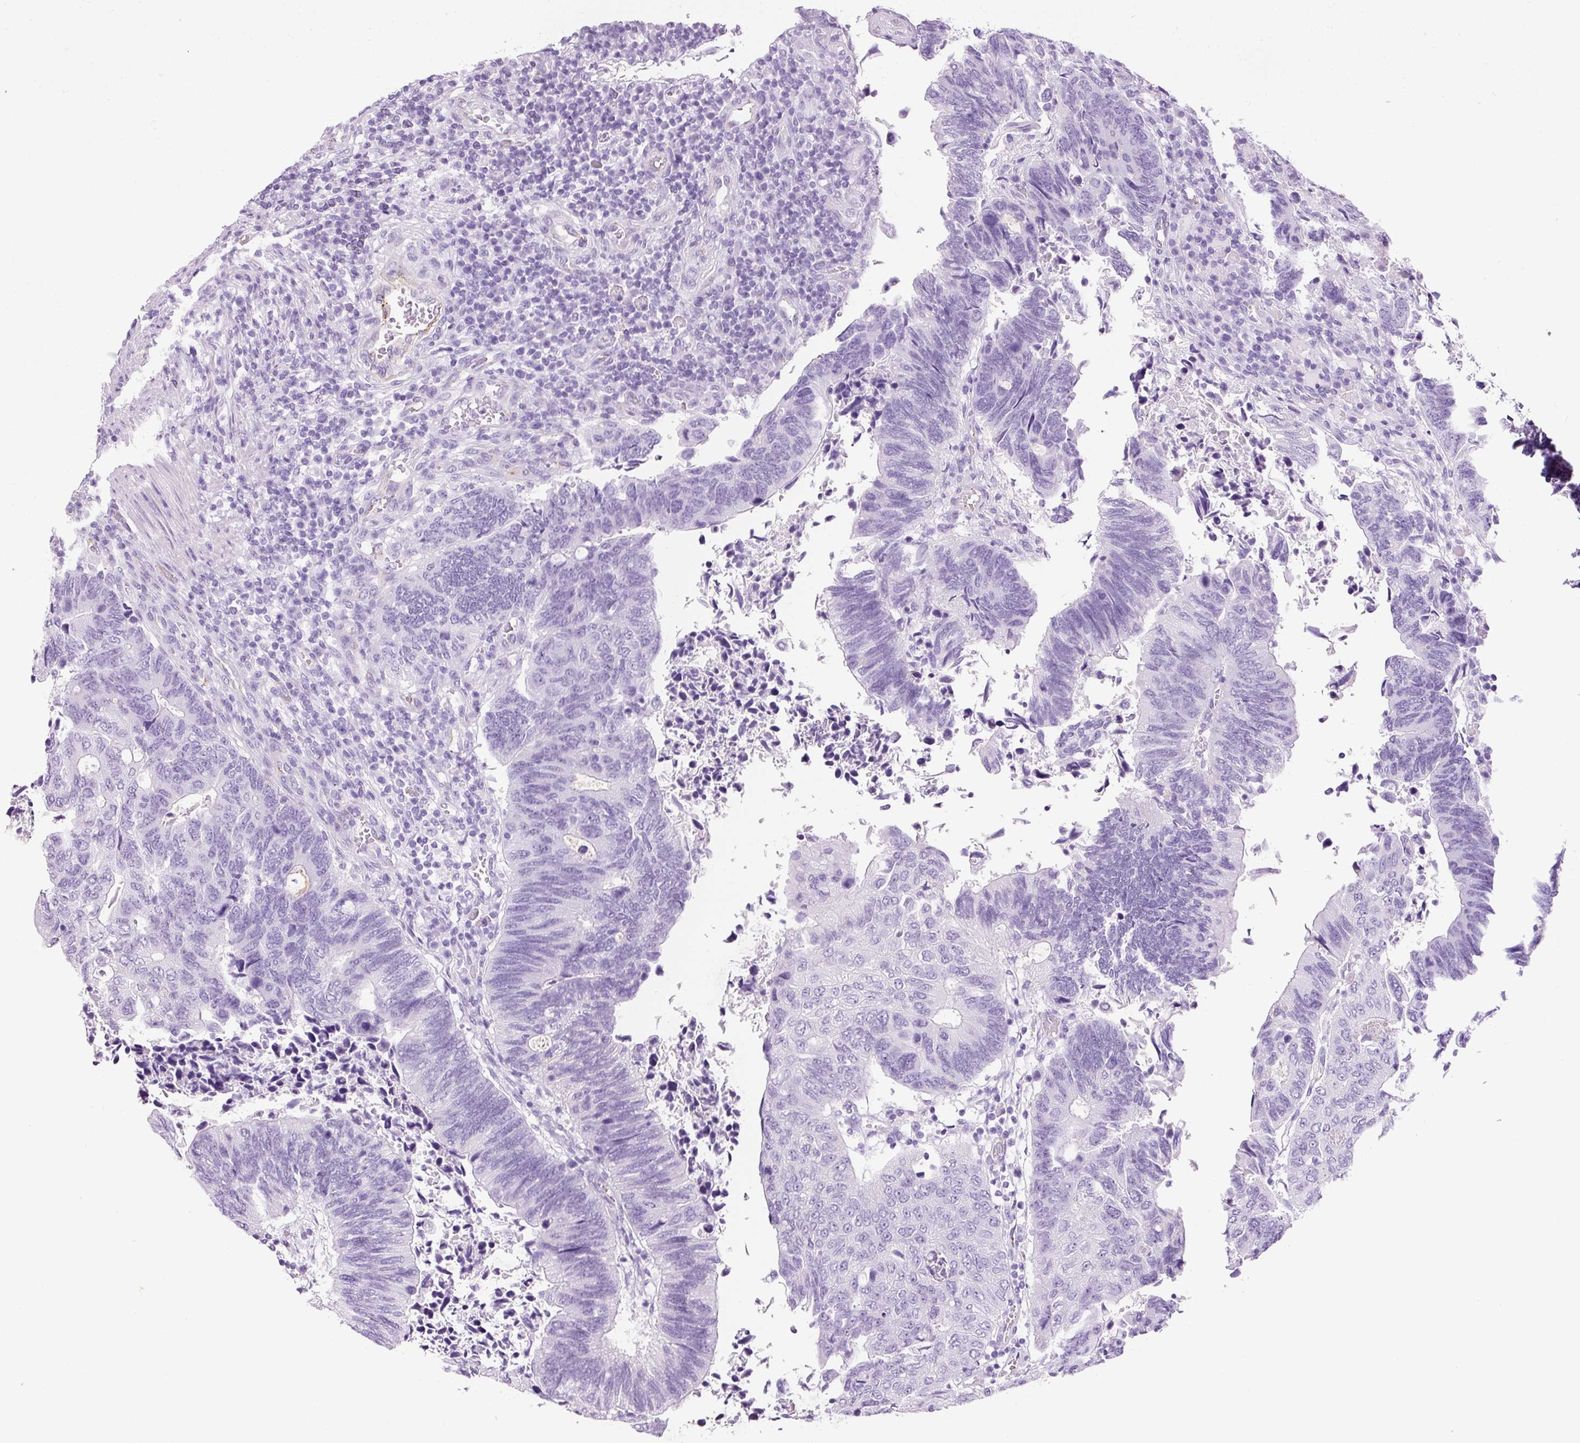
{"staining": {"intensity": "negative", "quantity": "none", "location": "none"}, "tissue": "colorectal cancer", "cell_type": "Tumor cells", "image_type": "cancer", "snomed": [{"axis": "morphology", "description": "Adenocarcinoma, NOS"}, {"axis": "topography", "description": "Colon"}], "caption": "An immunohistochemistry image of colorectal cancer is shown. There is no staining in tumor cells of colorectal cancer. Nuclei are stained in blue.", "gene": "ADSS1", "patient": {"sex": "male", "age": 87}}